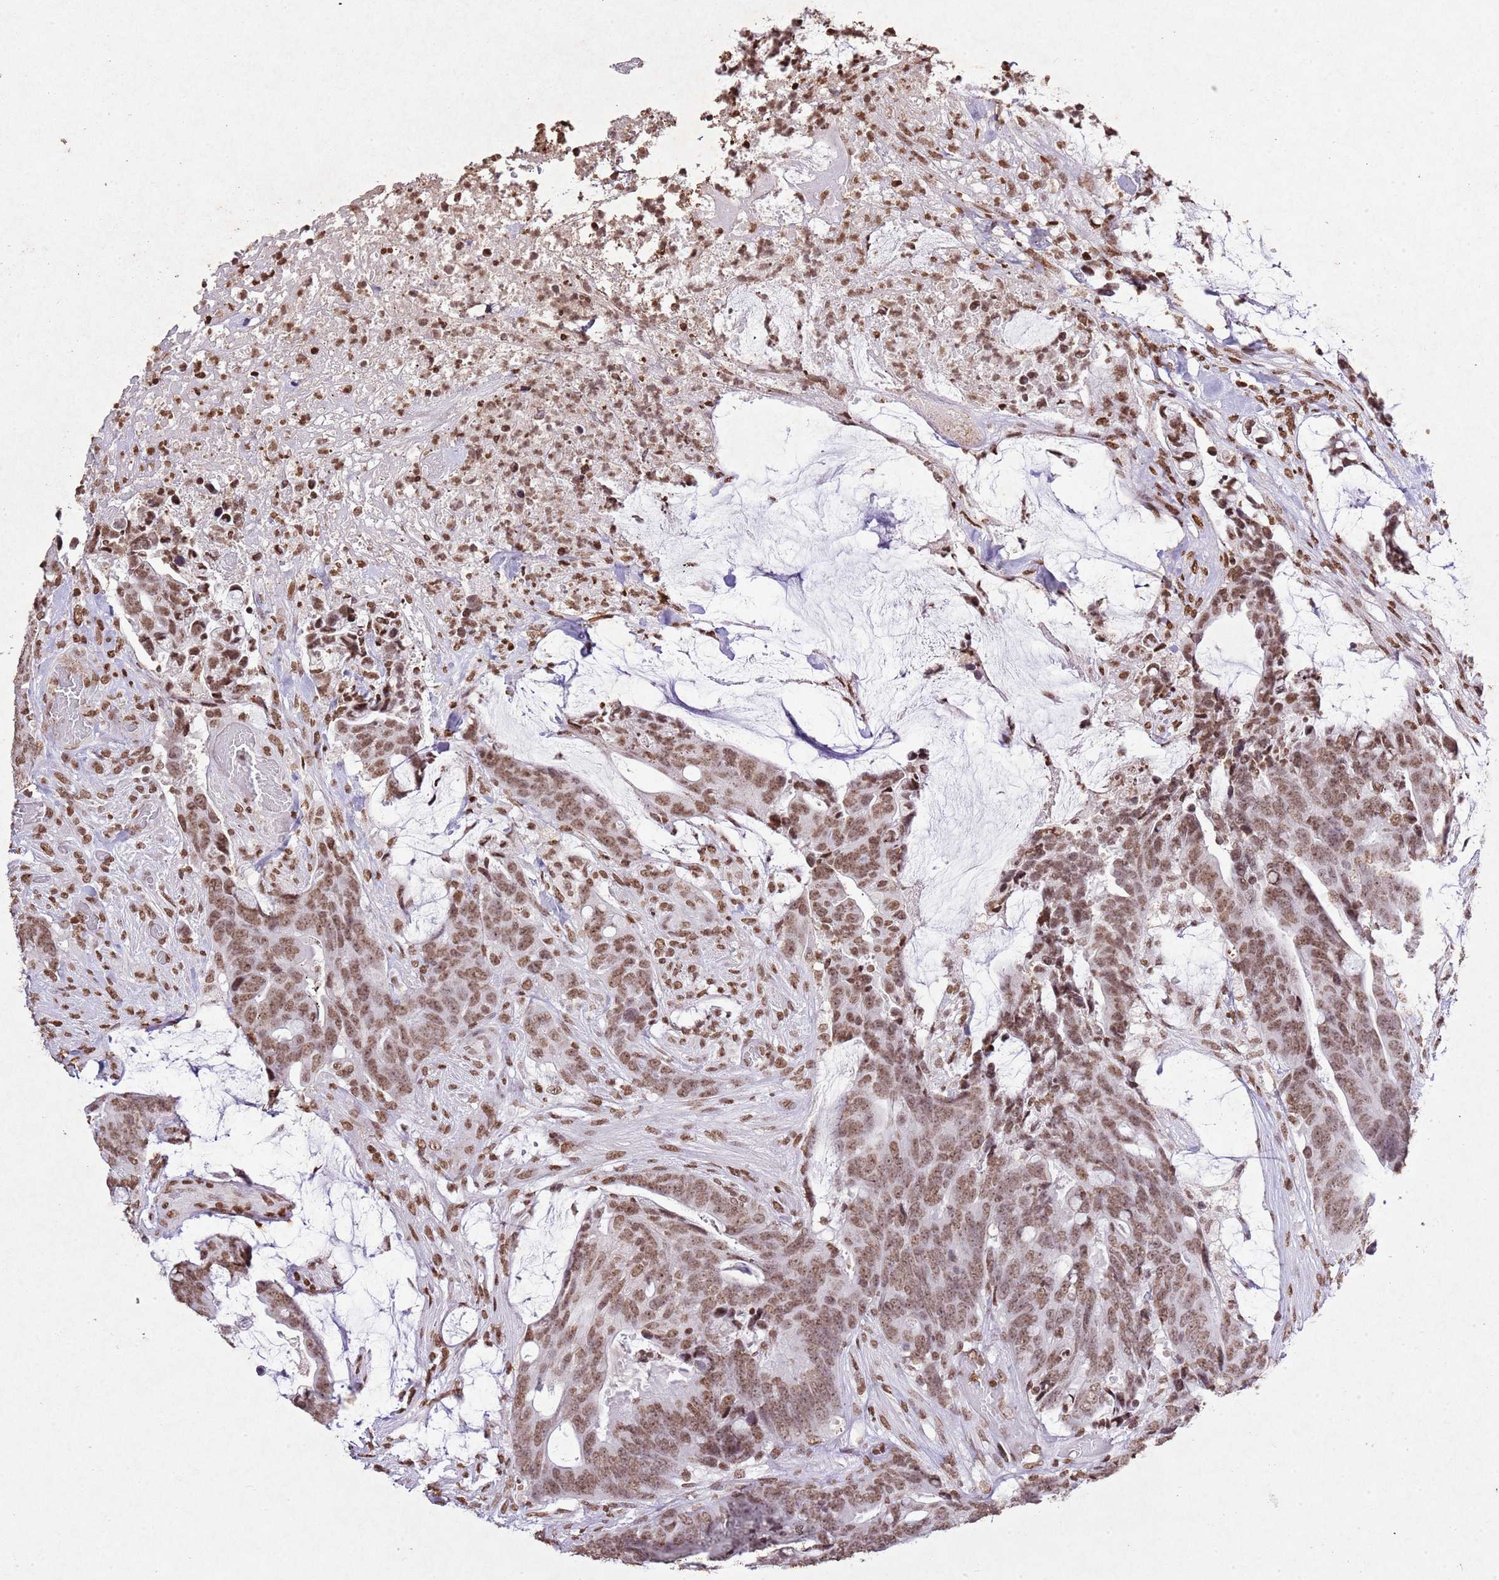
{"staining": {"intensity": "moderate", "quantity": ">75%", "location": "nuclear"}, "tissue": "colorectal cancer", "cell_type": "Tumor cells", "image_type": "cancer", "snomed": [{"axis": "morphology", "description": "Adenocarcinoma, NOS"}, {"axis": "topography", "description": "Colon"}], "caption": "Colorectal cancer (adenocarcinoma) stained with a brown dye exhibits moderate nuclear positive positivity in approximately >75% of tumor cells.", "gene": "BMAL1", "patient": {"sex": "female", "age": 82}}